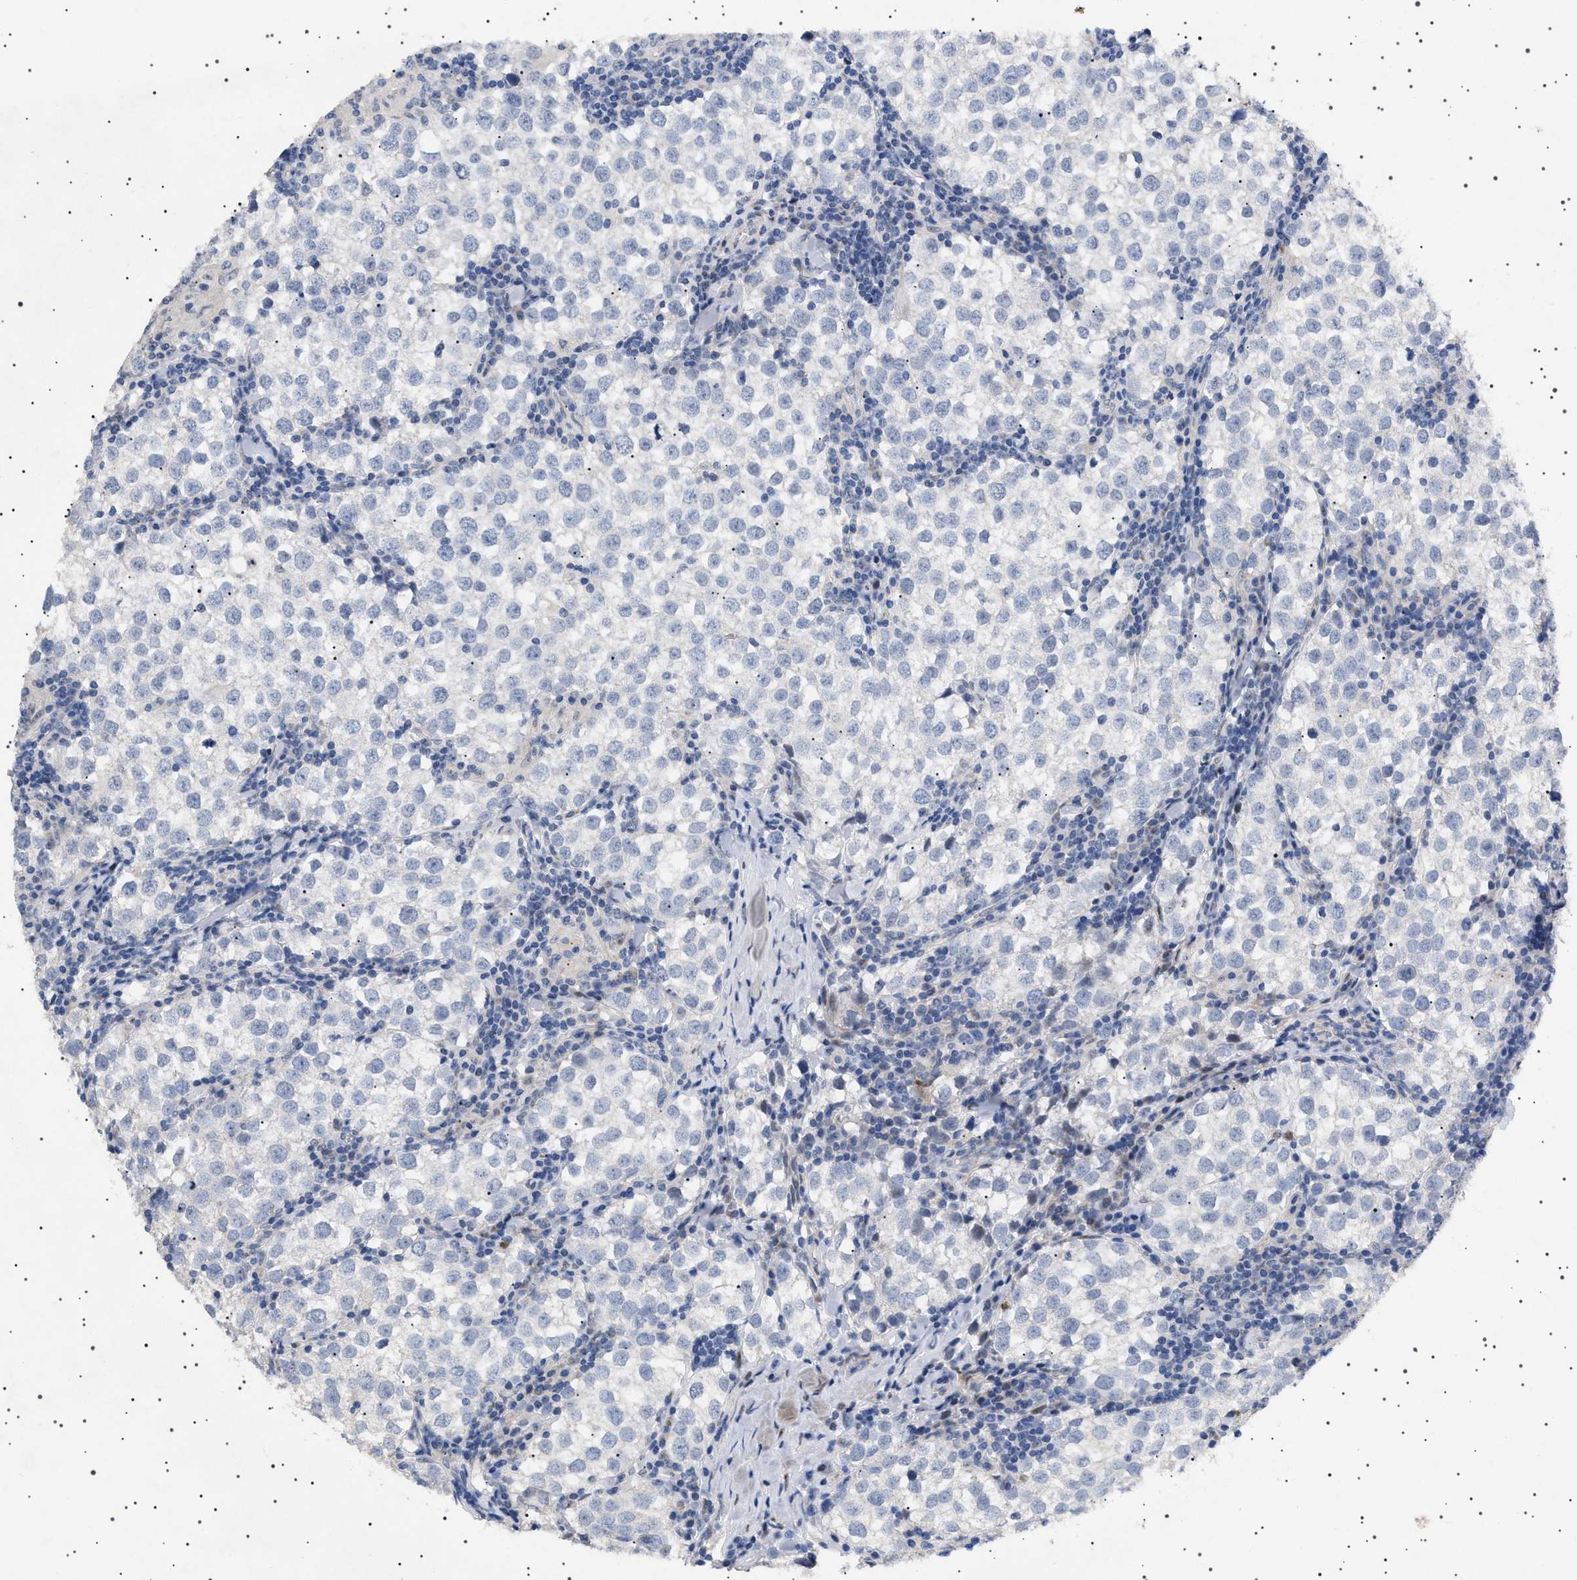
{"staining": {"intensity": "negative", "quantity": "none", "location": "none"}, "tissue": "testis cancer", "cell_type": "Tumor cells", "image_type": "cancer", "snomed": [{"axis": "morphology", "description": "Seminoma, NOS"}, {"axis": "morphology", "description": "Carcinoma, Embryonal, NOS"}, {"axis": "topography", "description": "Testis"}], "caption": "Tumor cells show no significant expression in seminoma (testis).", "gene": "HTR1A", "patient": {"sex": "male", "age": 36}}